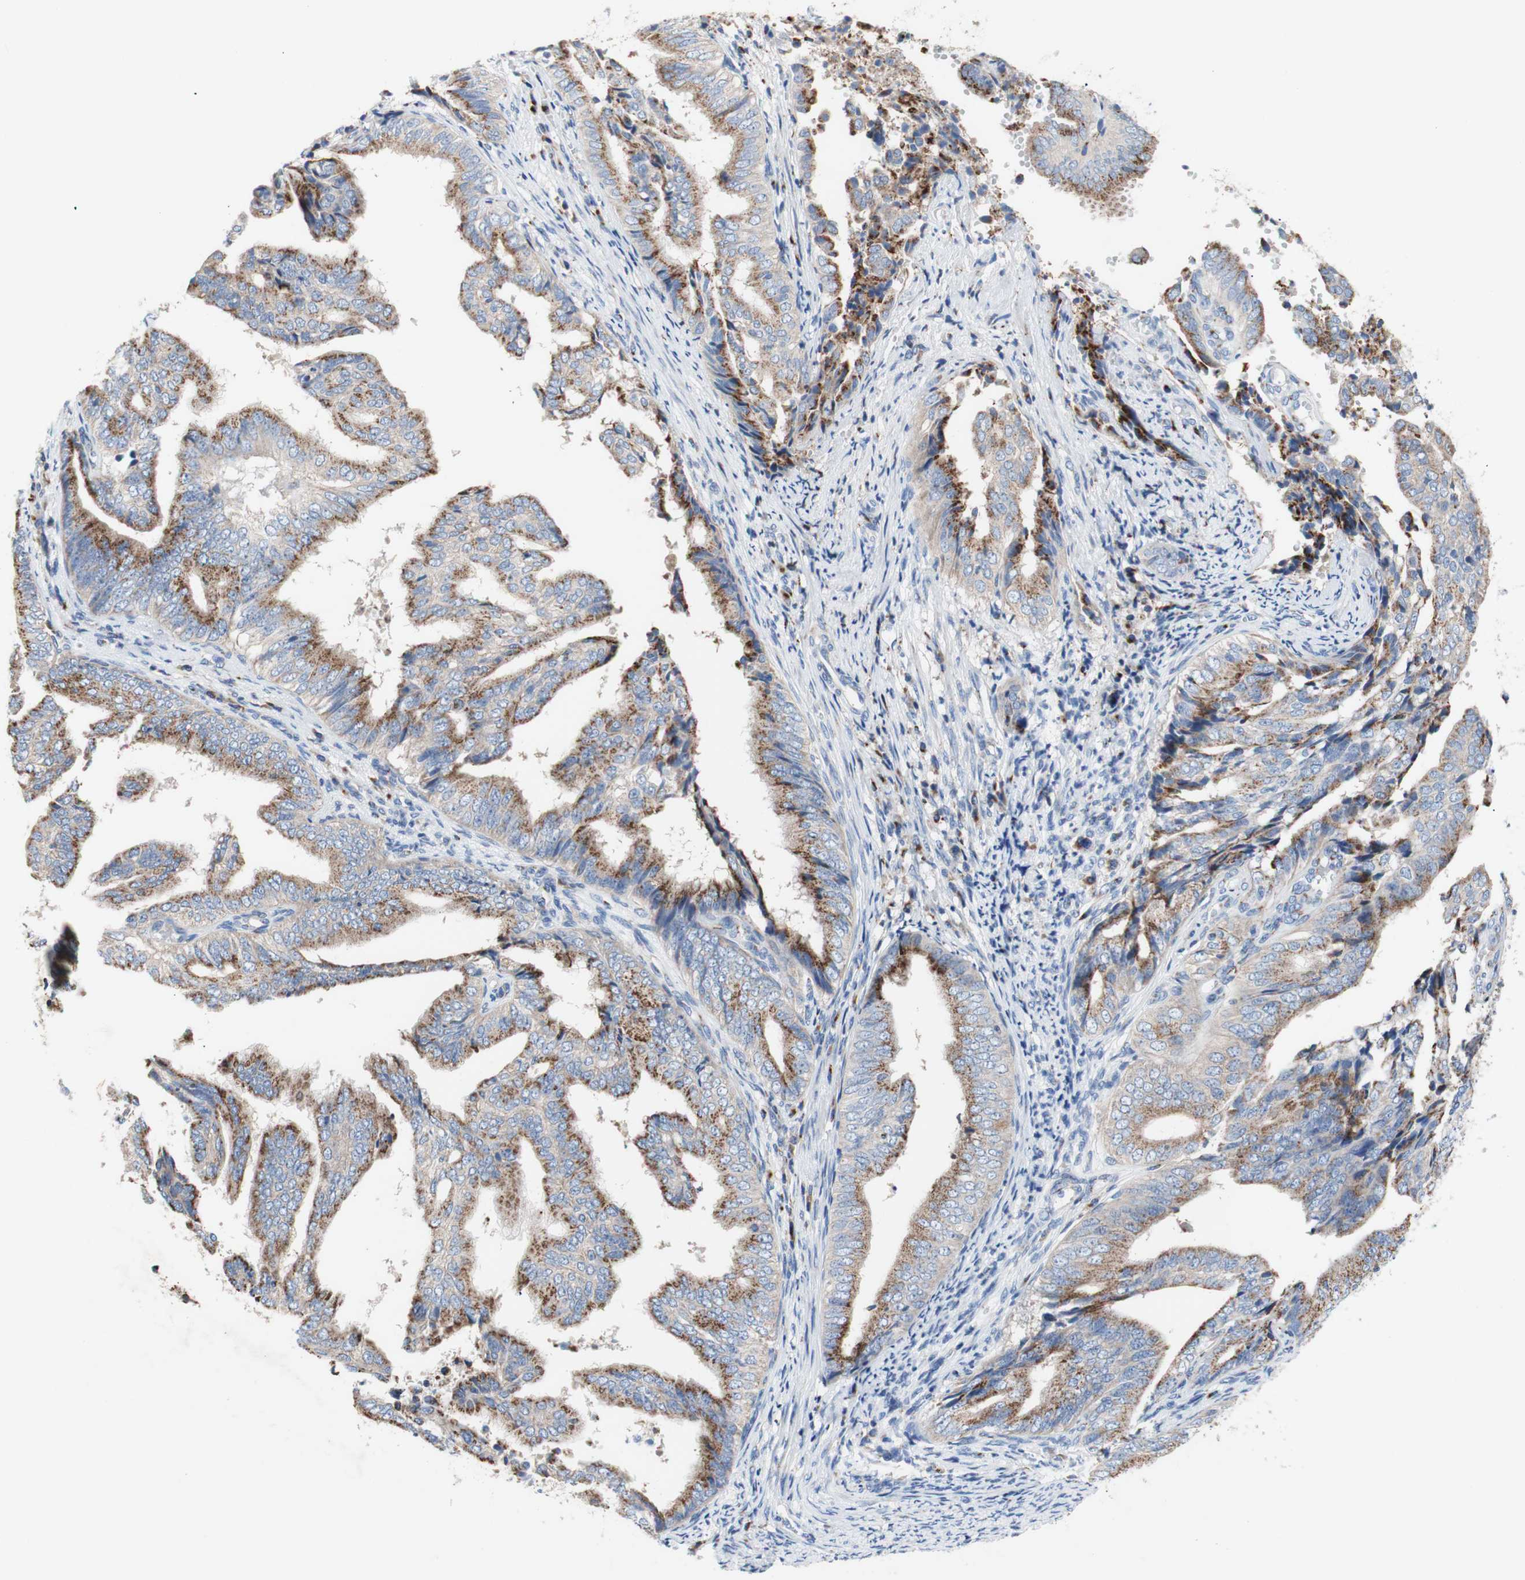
{"staining": {"intensity": "moderate", "quantity": "25%-75%", "location": "cytoplasmic/membranous"}, "tissue": "endometrial cancer", "cell_type": "Tumor cells", "image_type": "cancer", "snomed": [{"axis": "morphology", "description": "Adenocarcinoma, NOS"}, {"axis": "topography", "description": "Endometrium"}], "caption": "Tumor cells show moderate cytoplasmic/membranous positivity in approximately 25%-75% of cells in endometrial cancer (adenocarcinoma).", "gene": "GALNT2", "patient": {"sex": "female", "age": 58}}